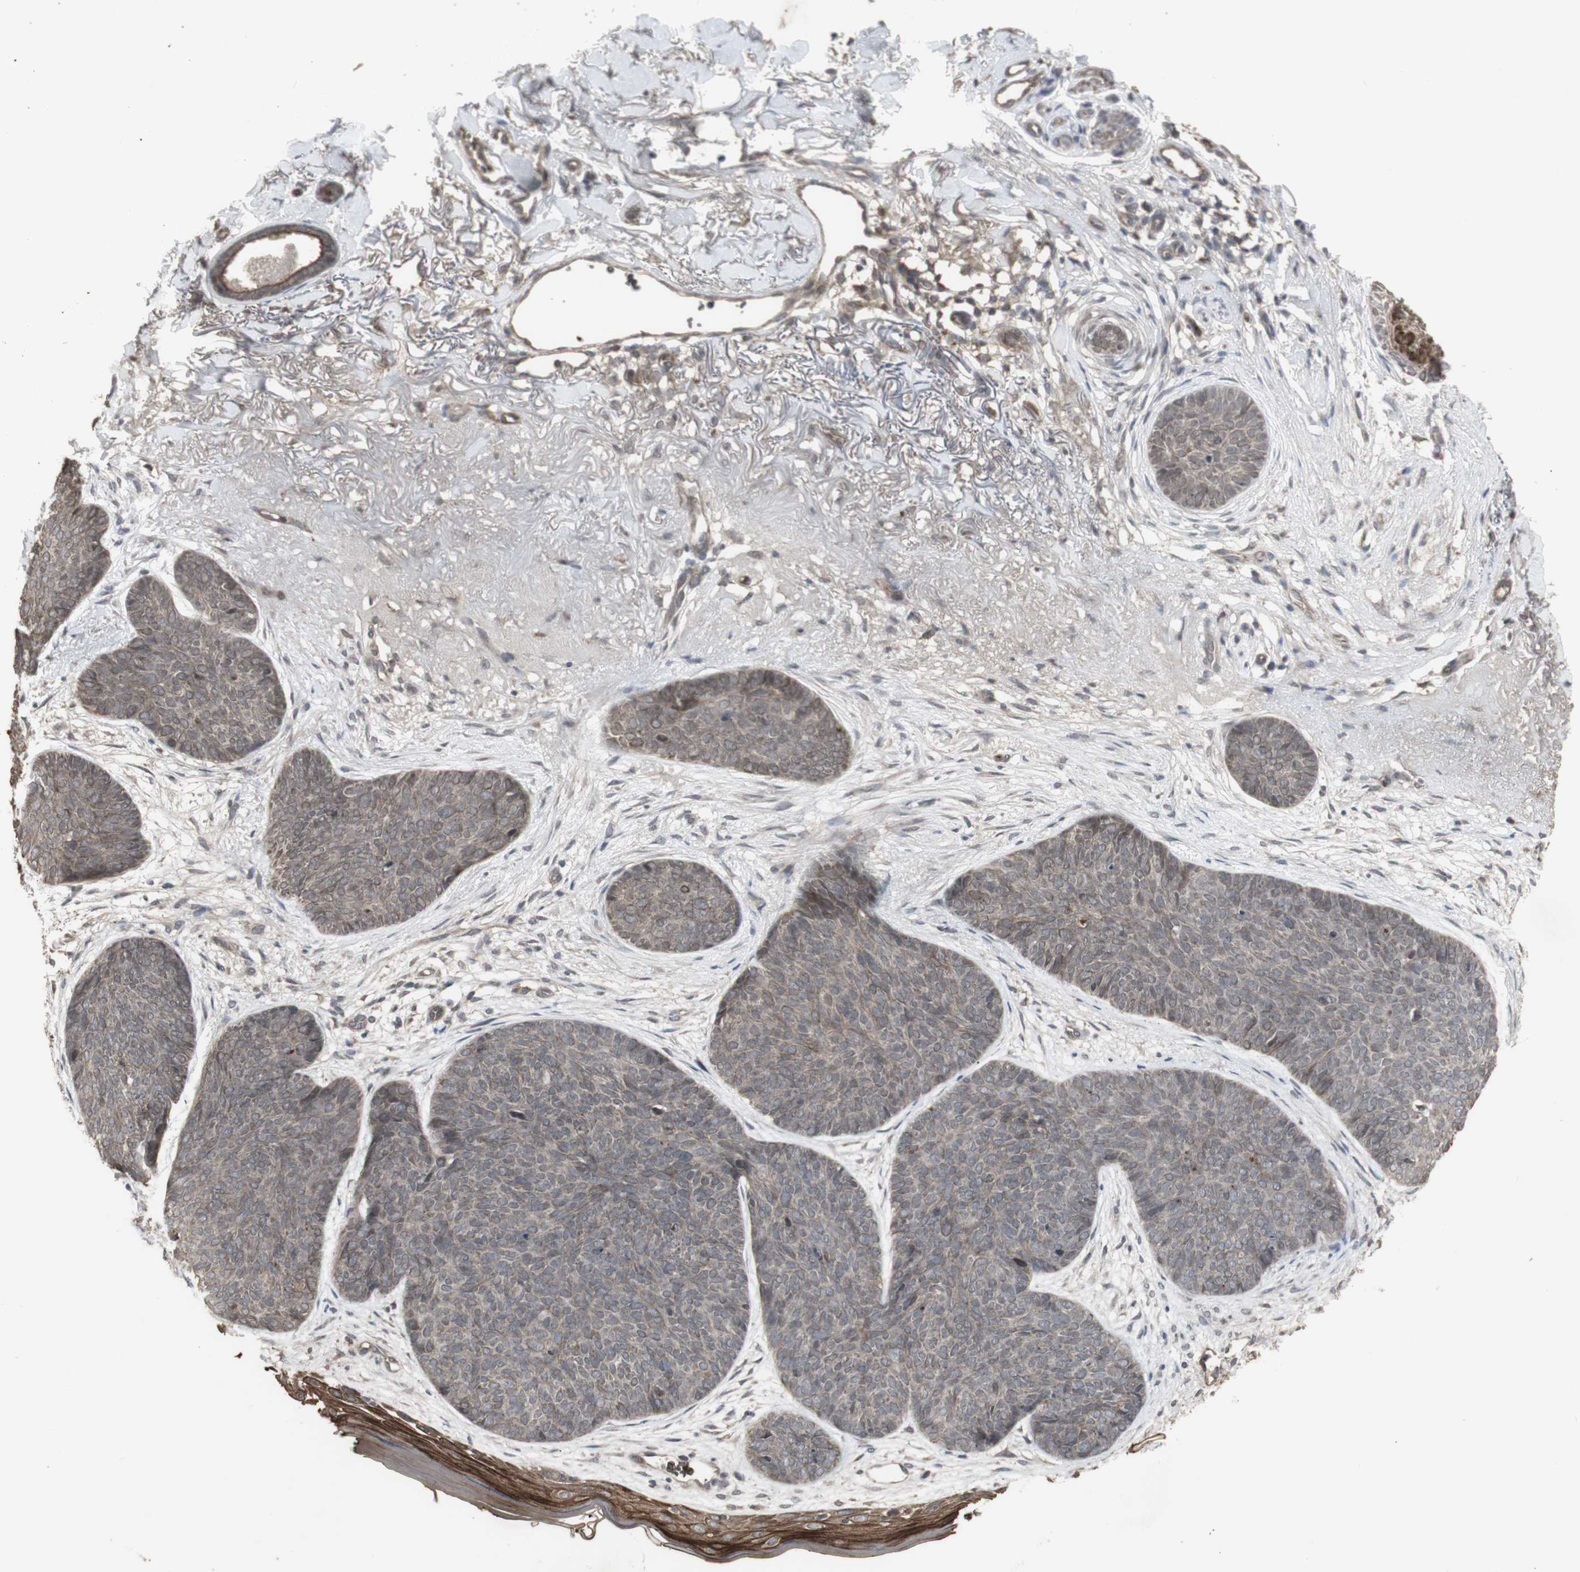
{"staining": {"intensity": "weak", "quantity": ">75%", "location": "cytoplasmic/membranous"}, "tissue": "skin cancer", "cell_type": "Tumor cells", "image_type": "cancer", "snomed": [{"axis": "morphology", "description": "Normal tissue, NOS"}, {"axis": "morphology", "description": "Basal cell carcinoma"}, {"axis": "topography", "description": "Skin"}], "caption": "Basal cell carcinoma (skin) tissue reveals weak cytoplasmic/membranous staining in approximately >75% of tumor cells, visualized by immunohistochemistry.", "gene": "ALOX12", "patient": {"sex": "female", "age": 70}}